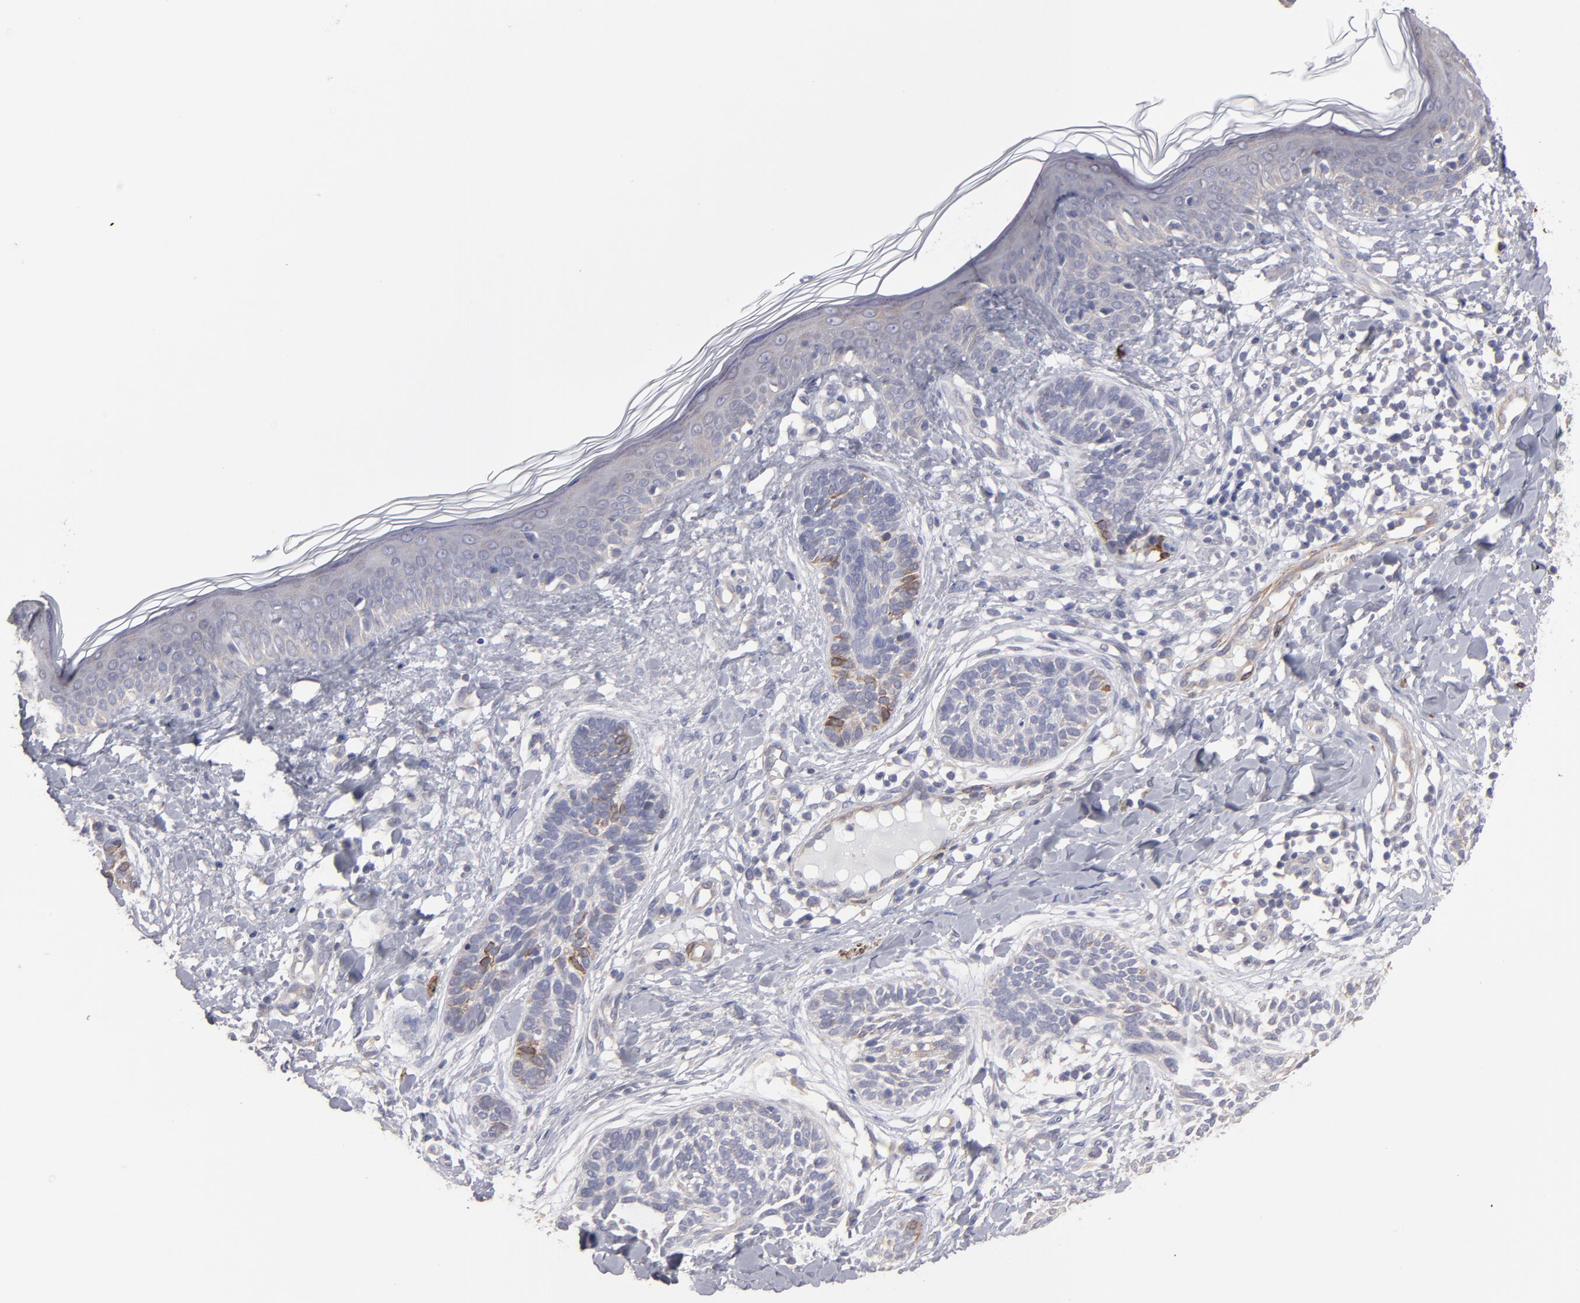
{"staining": {"intensity": "moderate", "quantity": "<25%", "location": "cytoplasmic/membranous"}, "tissue": "skin cancer", "cell_type": "Tumor cells", "image_type": "cancer", "snomed": [{"axis": "morphology", "description": "Normal tissue, NOS"}, {"axis": "morphology", "description": "Basal cell carcinoma"}, {"axis": "topography", "description": "Skin"}], "caption": "Protein expression analysis of skin cancer (basal cell carcinoma) displays moderate cytoplasmic/membranous positivity in approximately <25% of tumor cells. Nuclei are stained in blue.", "gene": "SLMAP", "patient": {"sex": "male", "age": 63}}